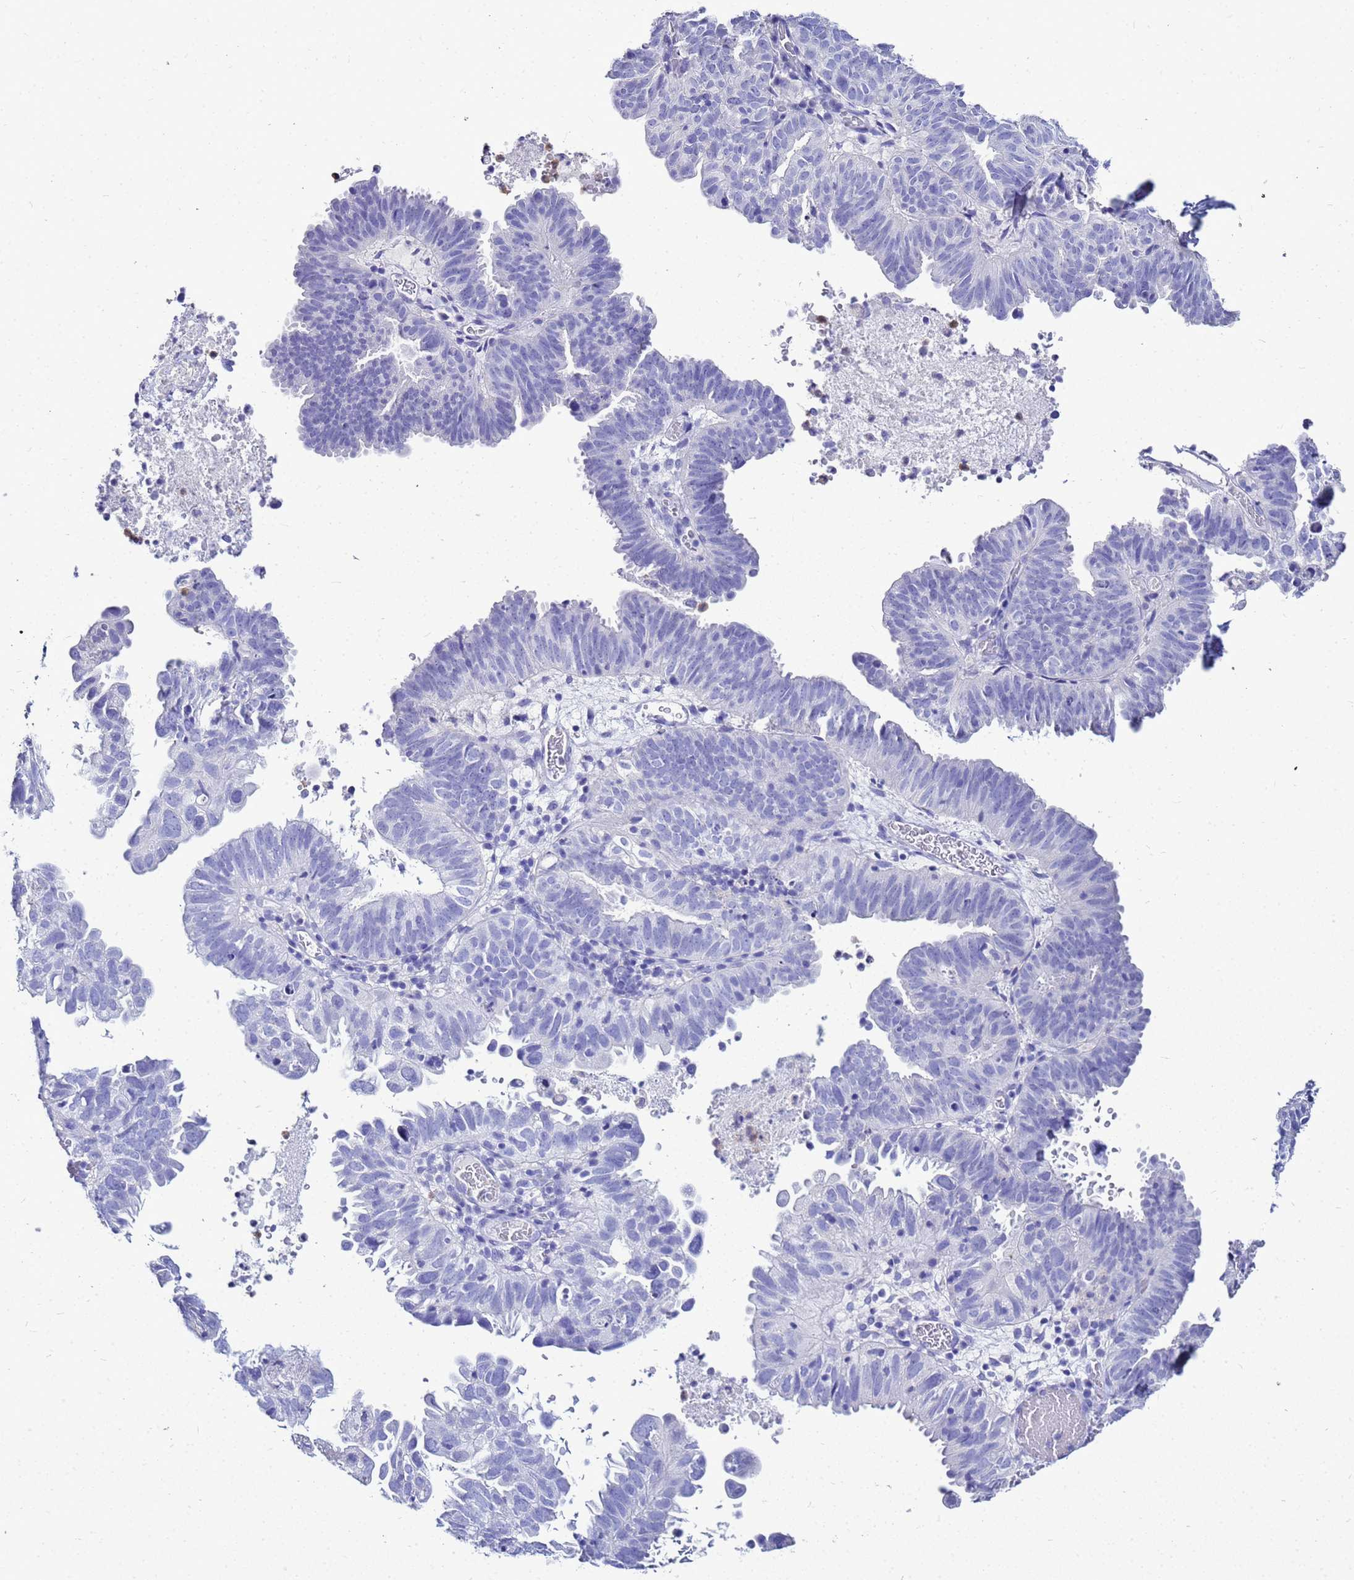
{"staining": {"intensity": "negative", "quantity": "none", "location": "none"}, "tissue": "endometrial cancer", "cell_type": "Tumor cells", "image_type": "cancer", "snomed": [{"axis": "morphology", "description": "Adenocarcinoma, NOS"}, {"axis": "topography", "description": "Uterus"}], "caption": "Histopathology image shows no significant protein staining in tumor cells of endometrial adenocarcinoma. Nuclei are stained in blue.", "gene": "CSTA", "patient": {"sex": "female", "age": 77}}